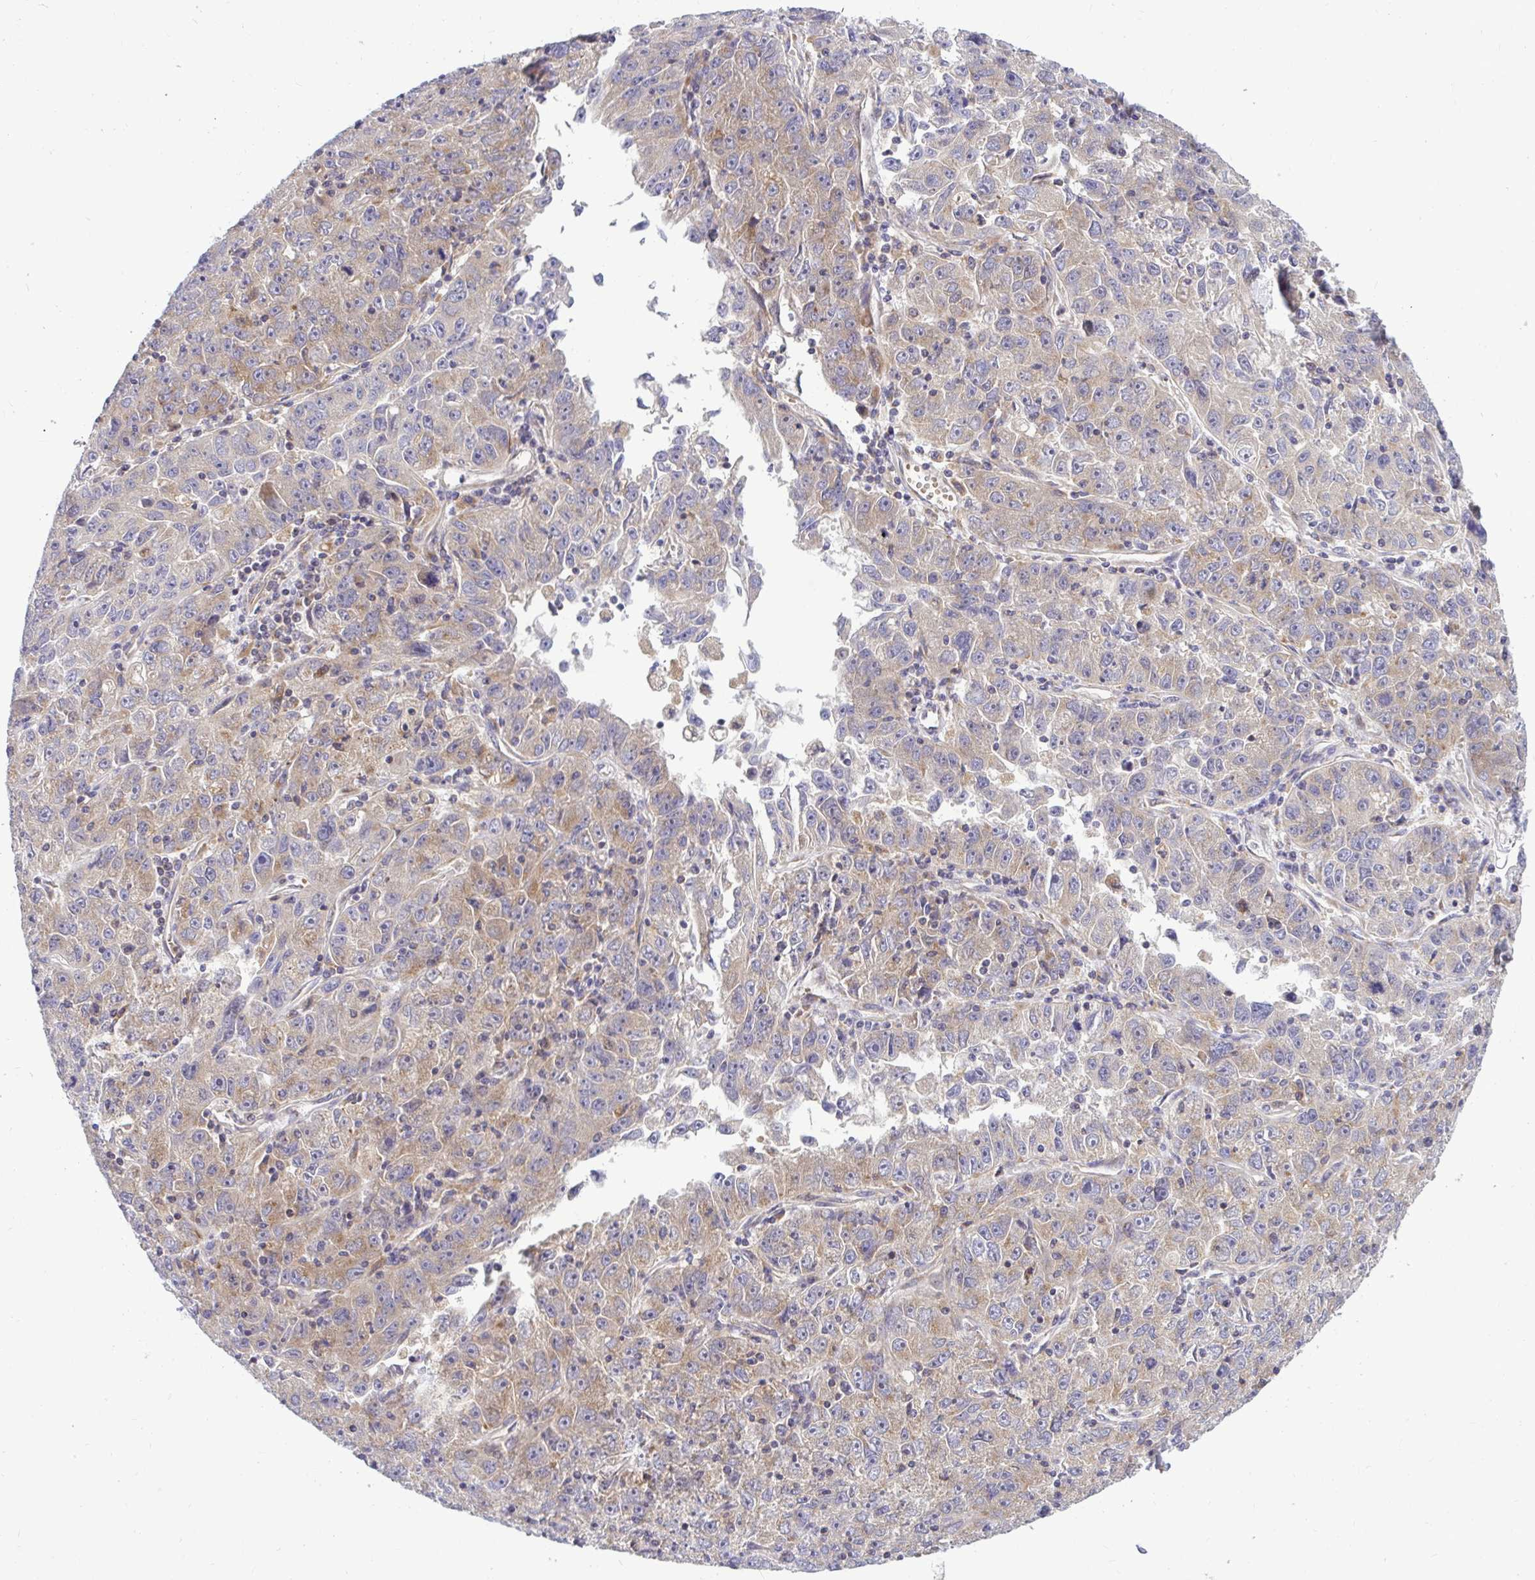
{"staining": {"intensity": "weak", "quantity": ">75%", "location": "cytoplasmic/membranous"}, "tissue": "lung cancer", "cell_type": "Tumor cells", "image_type": "cancer", "snomed": [{"axis": "morphology", "description": "Normal morphology"}, {"axis": "morphology", "description": "Adenocarcinoma, NOS"}, {"axis": "topography", "description": "Lymph node"}, {"axis": "topography", "description": "Lung"}], "caption": "Lung cancer (adenocarcinoma) stained with IHC displays weak cytoplasmic/membranous expression in about >75% of tumor cells.", "gene": "VTI1B", "patient": {"sex": "female", "age": 57}}